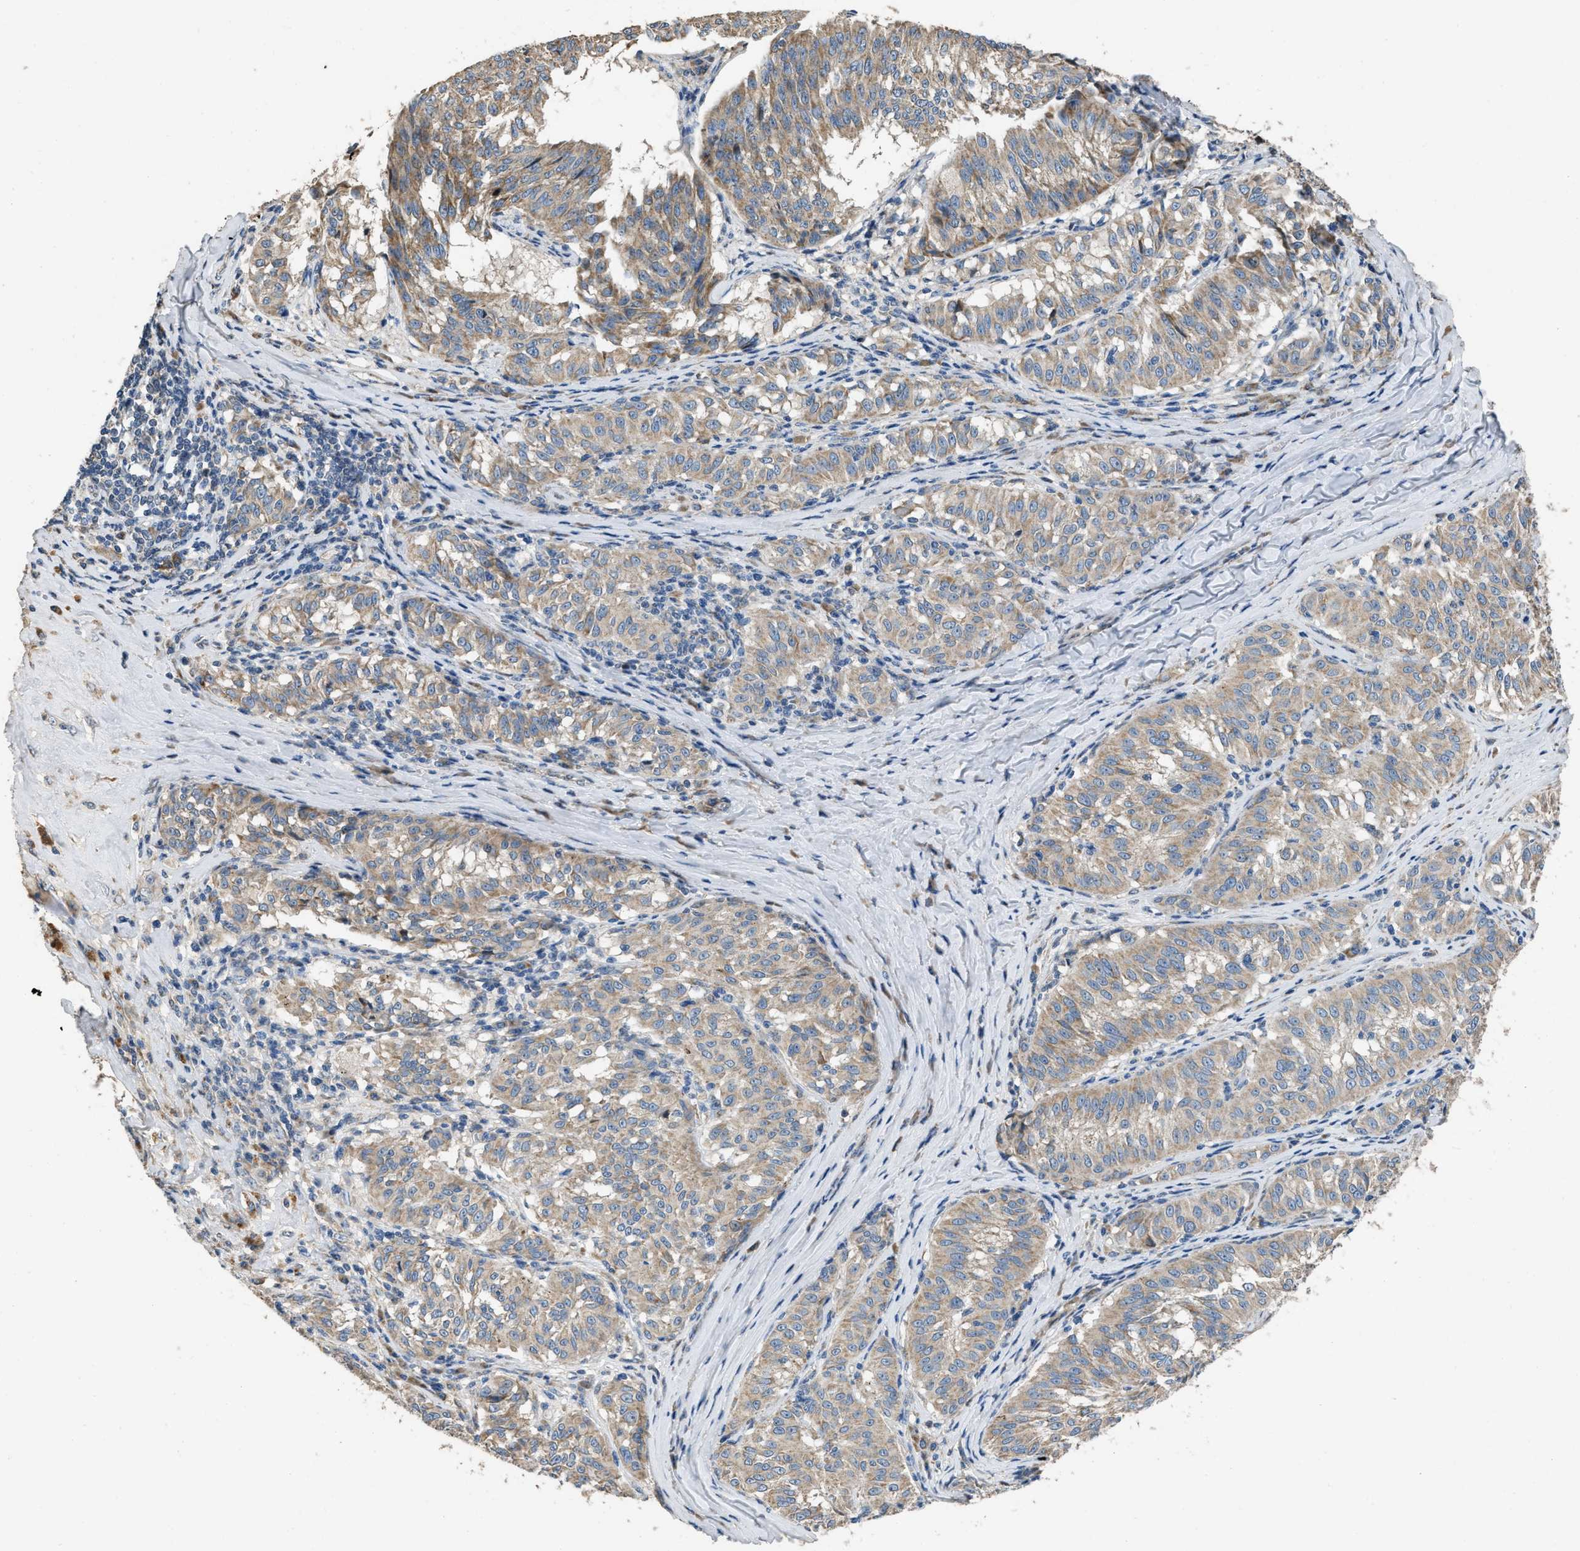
{"staining": {"intensity": "weak", "quantity": ">75%", "location": "cytoplasmic/membranous"}, "tissue": "melanoma", "cell_type": "Tumor cells", "image_type": "cancer", "snomed": [{"axis": "morphology", "description": "Malignant melanoma, NOS"}, {"axis": "topography", "description": "Skin"}], "caption": "The photomicrograph reveals a brown stain indicating the presence of a protein in the cytoplasmic/membranous of tumor cells in malignant melanoma.", "gene": "TMEM150A", "patient": {"sex": "female", "age": 72}}